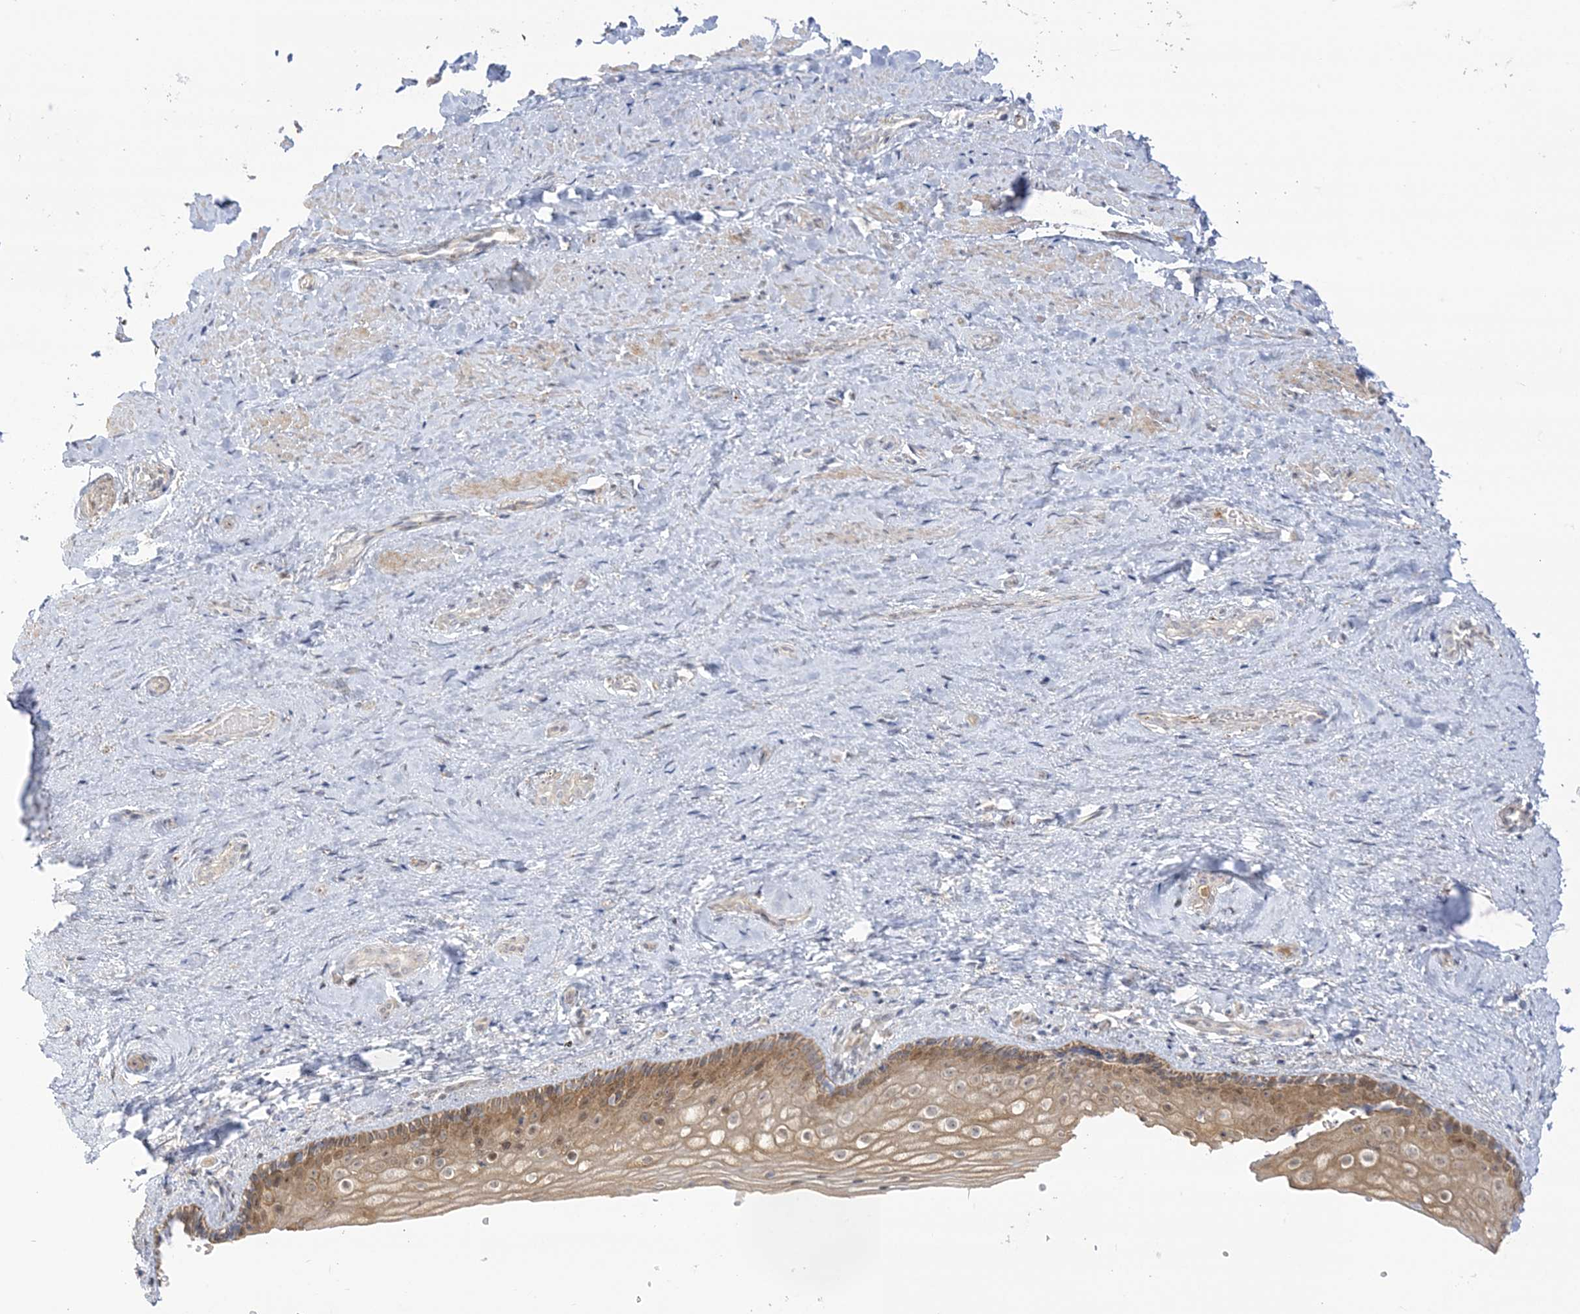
{"staining": {"intensity": "moderate", "quantity": ">75%", "location": "cytoplasmic/membranous,nuclear"}, "tissue": "vagina", "cell_type": "Squamous epithelial cells", "image_type": "normal", "snomed": [{"axis": "morphology", "description": "Normal tissue, NOS"}, {"axis": "topography", "description": "Vagina"}], "caption": "Immunohistochemical staining of benign vagina demonstrates medium levels of moderate cytoplasmic/membranous,nuclear staining in about >75% of squamous epithelial cells. The protein of interest is stained brown, and the nuclei are stained in blue (DAB (3,3'-diaminobenzidine) IHC with brightfield microscopy, high magnification).", "gene": "NAF1", "patient": {"sex": "female", "age": 46}}